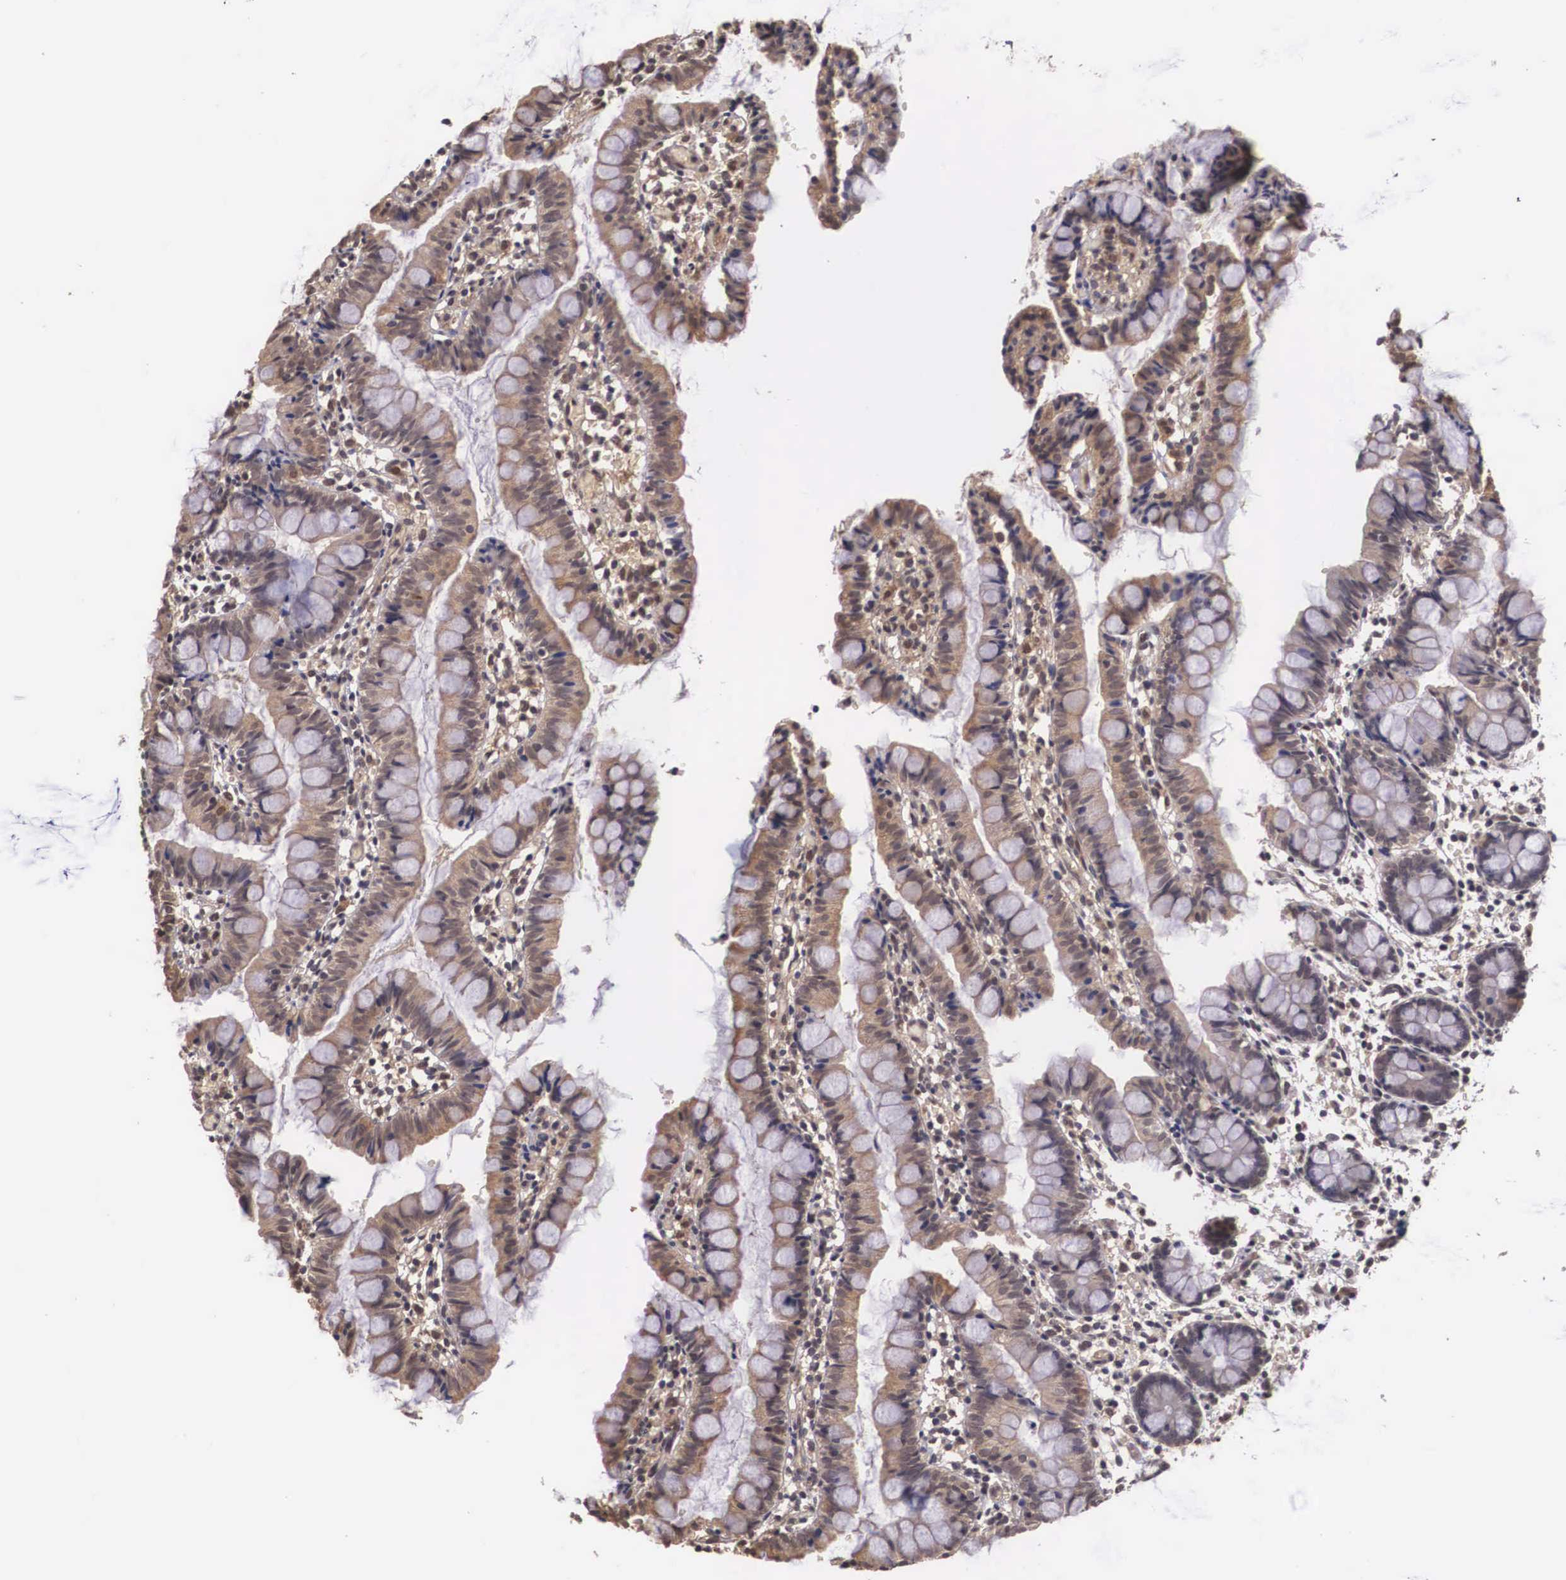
{"staining": {"intensity": "weak", "quantity": ">75%", "location": "cytoplasmic/membranous"}, "tissue": "small intestine", "cell_type": "Glandular cells", "image_type": "normal", "snomed": [{"axis": "morphology", "description": "Normal tissue, NOS"}, {"axis": "topography", "description": "Small intestine"}], "caption": "Weak cytoplasmic/membranous positivity for a protein is appreciated in approximately >75% of glandular cells of benign small intestine using IHC.", "gene": "VASH1", "patient": {"sex": "male", "age": 1}}